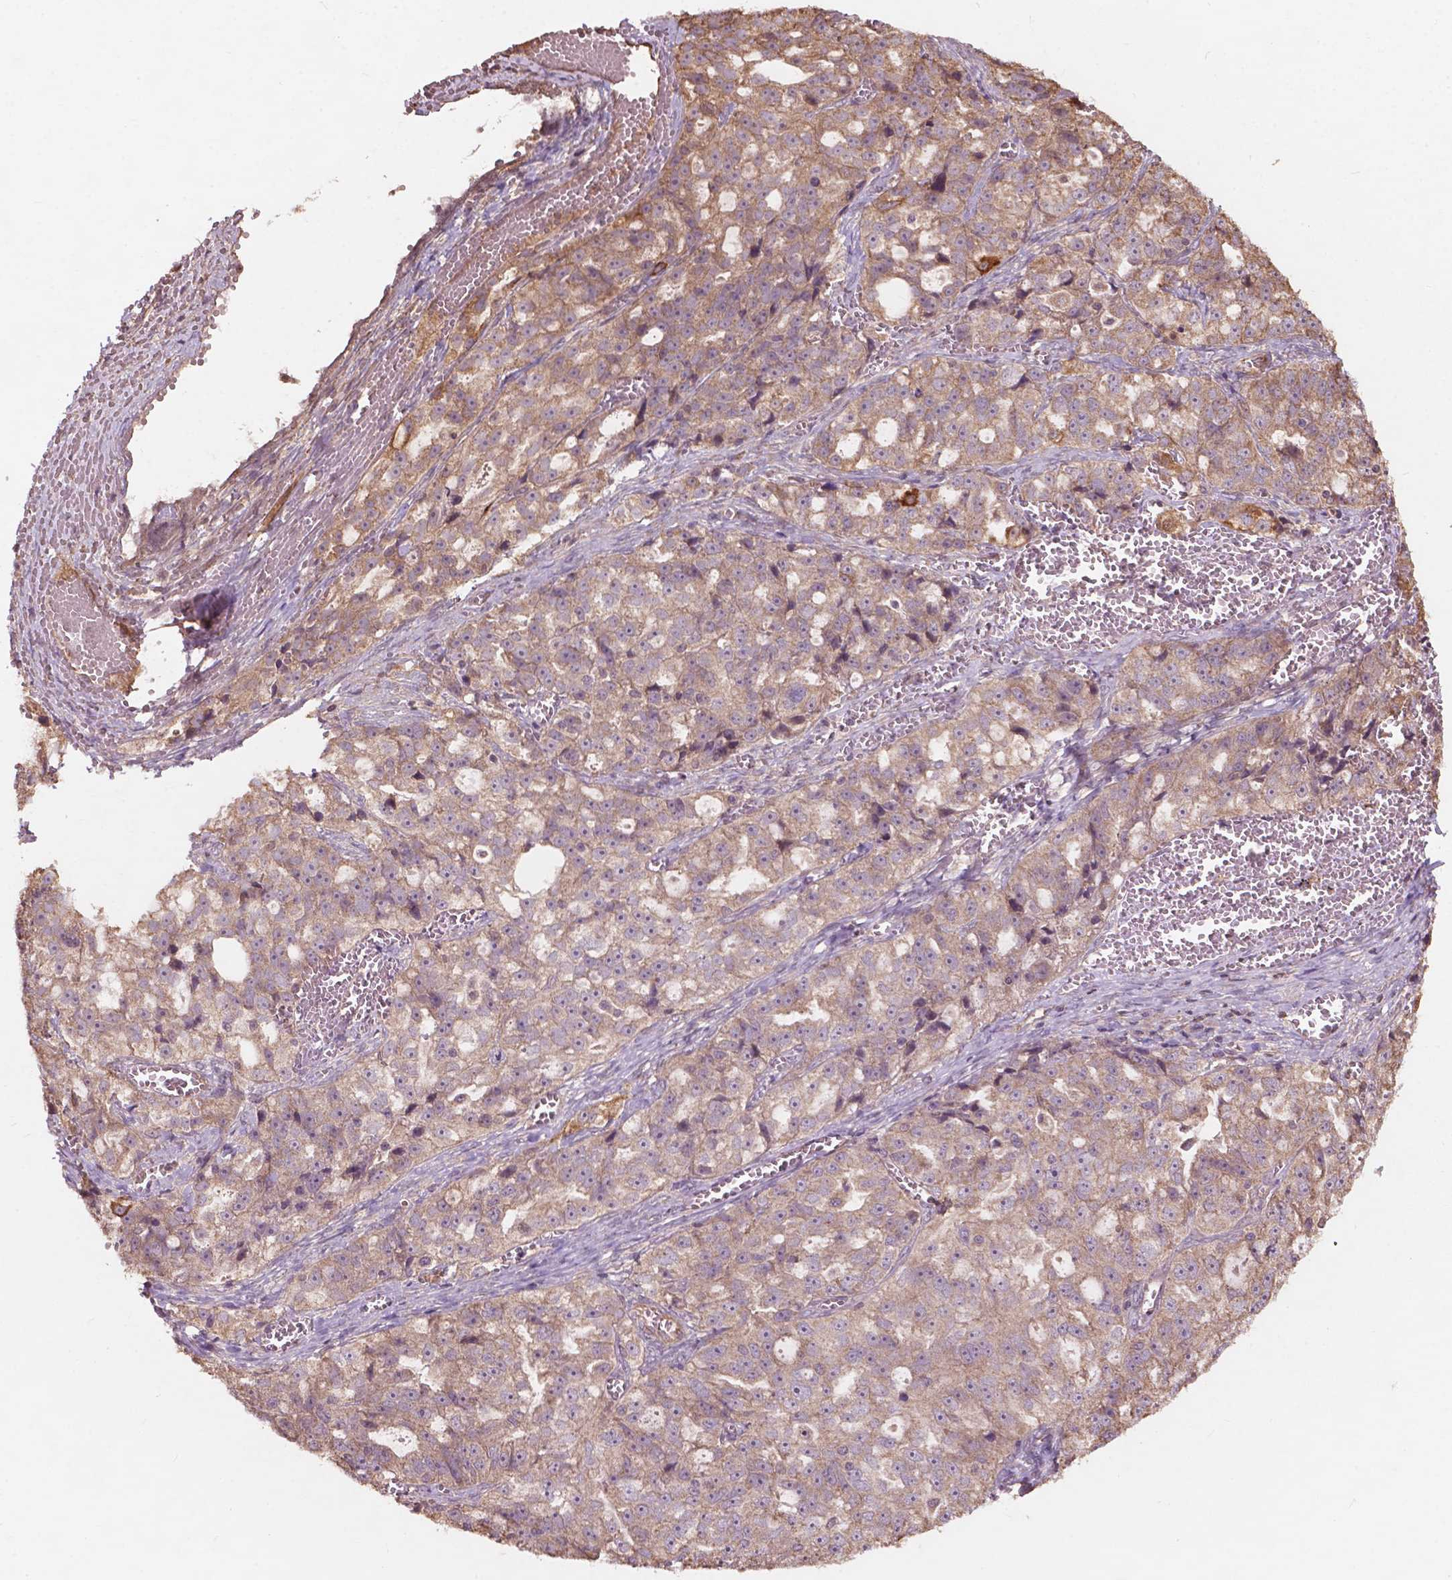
{"staining": {"intensity": "weak", "quantity": "25%-75%", "location": "cytoplasmic/membranous"}, "tissue": "ovarian cancer", "cell_type": "Tumor cells", "image_type": "cancer", "snomed": [{"axis": "morphology", "description": "Cystadenocarcinoma, serous, NOS"}, {"axis": "topography", "description": "Ovary"}], "caption": "IHC (DAB (3,3'-diaminobenzidine)) staining of ovarian cancer demonstrates weak cytoplasmic/membranous protein positivity in approximately 25%-75% of tumor cells.", "gene": "CDC42BPA", "patient": {"sex": "female", "age": 51}}